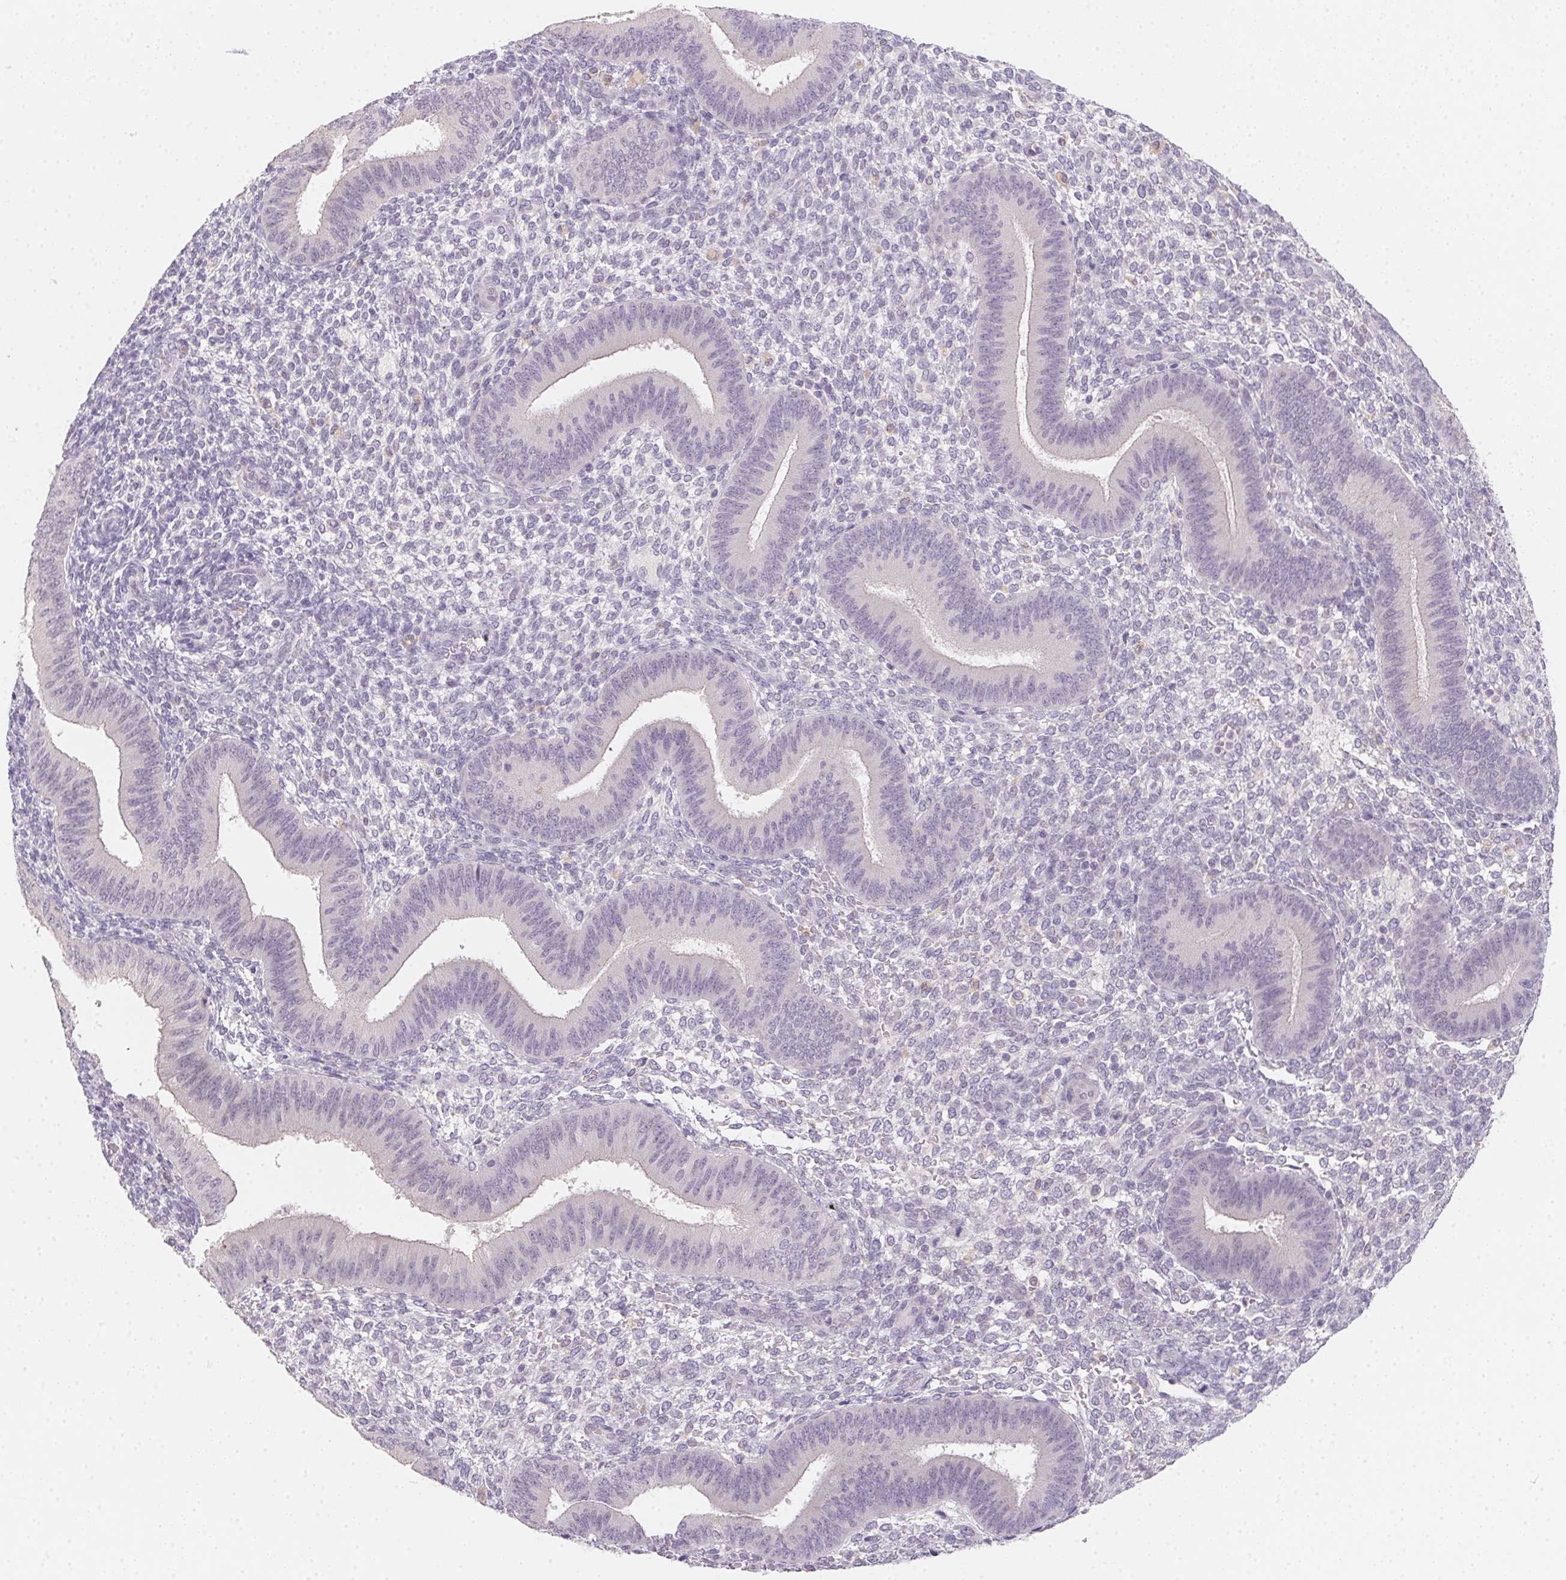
{"staining": {"intensity": "negative", "quantity": "none", "location": "none"}, "tissue": "endometrium", "cell_type": "Cells in endometrial stroma", "image_type": "normal", "snomed": [{"axis": "morphology", "description": "Normal tissue, NOS"}, {"axis": "topography", "description": "Endometrium"}], "caption": "Immunohistochemical staining of benign endometrium reveals no significant staining in cells in endometrial stroma.", "gene": "SLC6A18", "patient": {"sex": "female", "age": 39}}